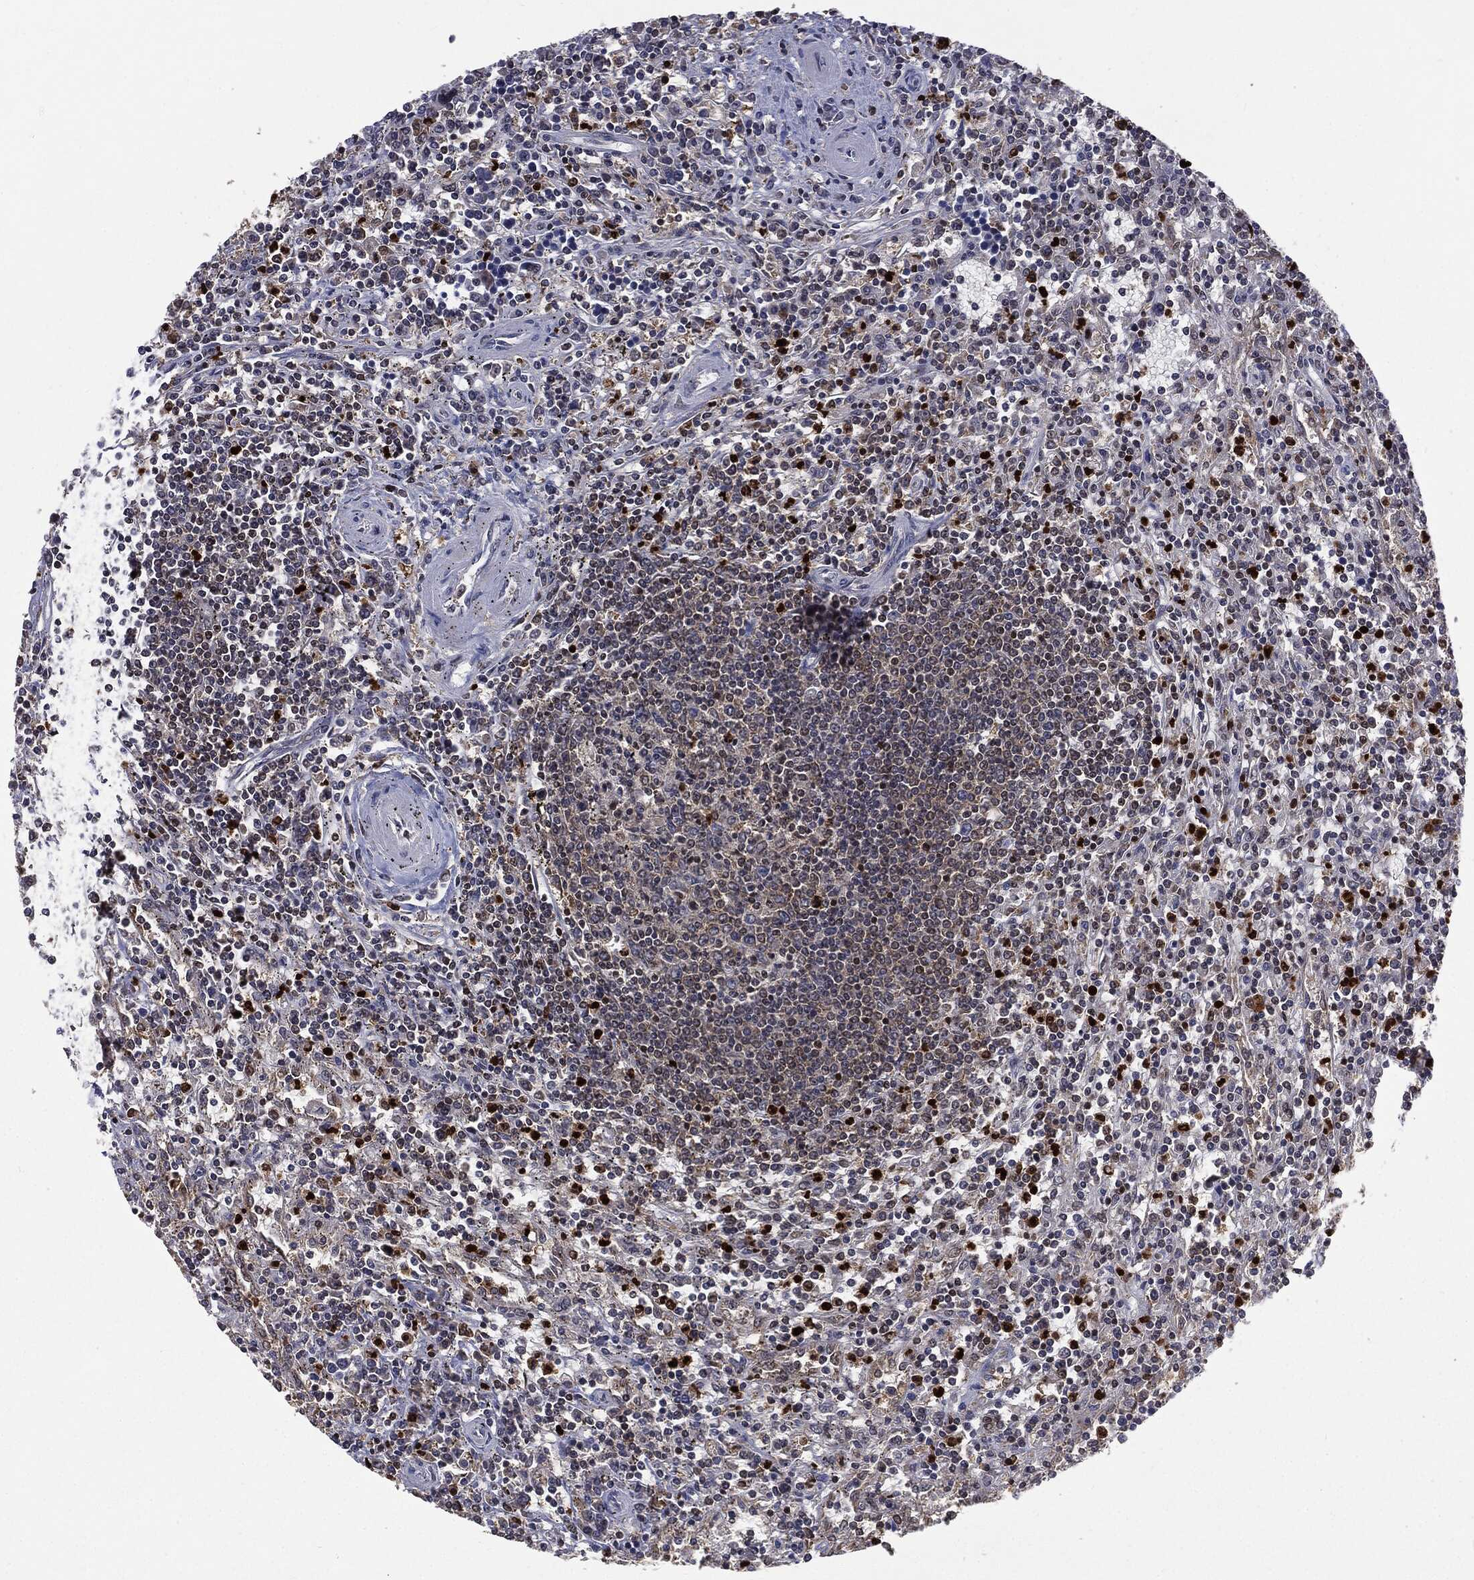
{"staining": {"intensity": "negative", "quantity": "none", "location": "none"}, "tissue": "lymphoma", "cell_type": "Tumor cells", "image_type": "cancer", "snomed": [{"axis": "morphology", "description": "Malignant lymphoma, non-Hodgkin's type, Low grade"}, {"axis": "topography", "description": "Spleen"}], "caption": "Lymphoma stained for a protein using immunohistochemistry (IHC) exhibits no staining tumor cells.", "gene": "GPI", "patient": {"sex": "male", "age": 62}}